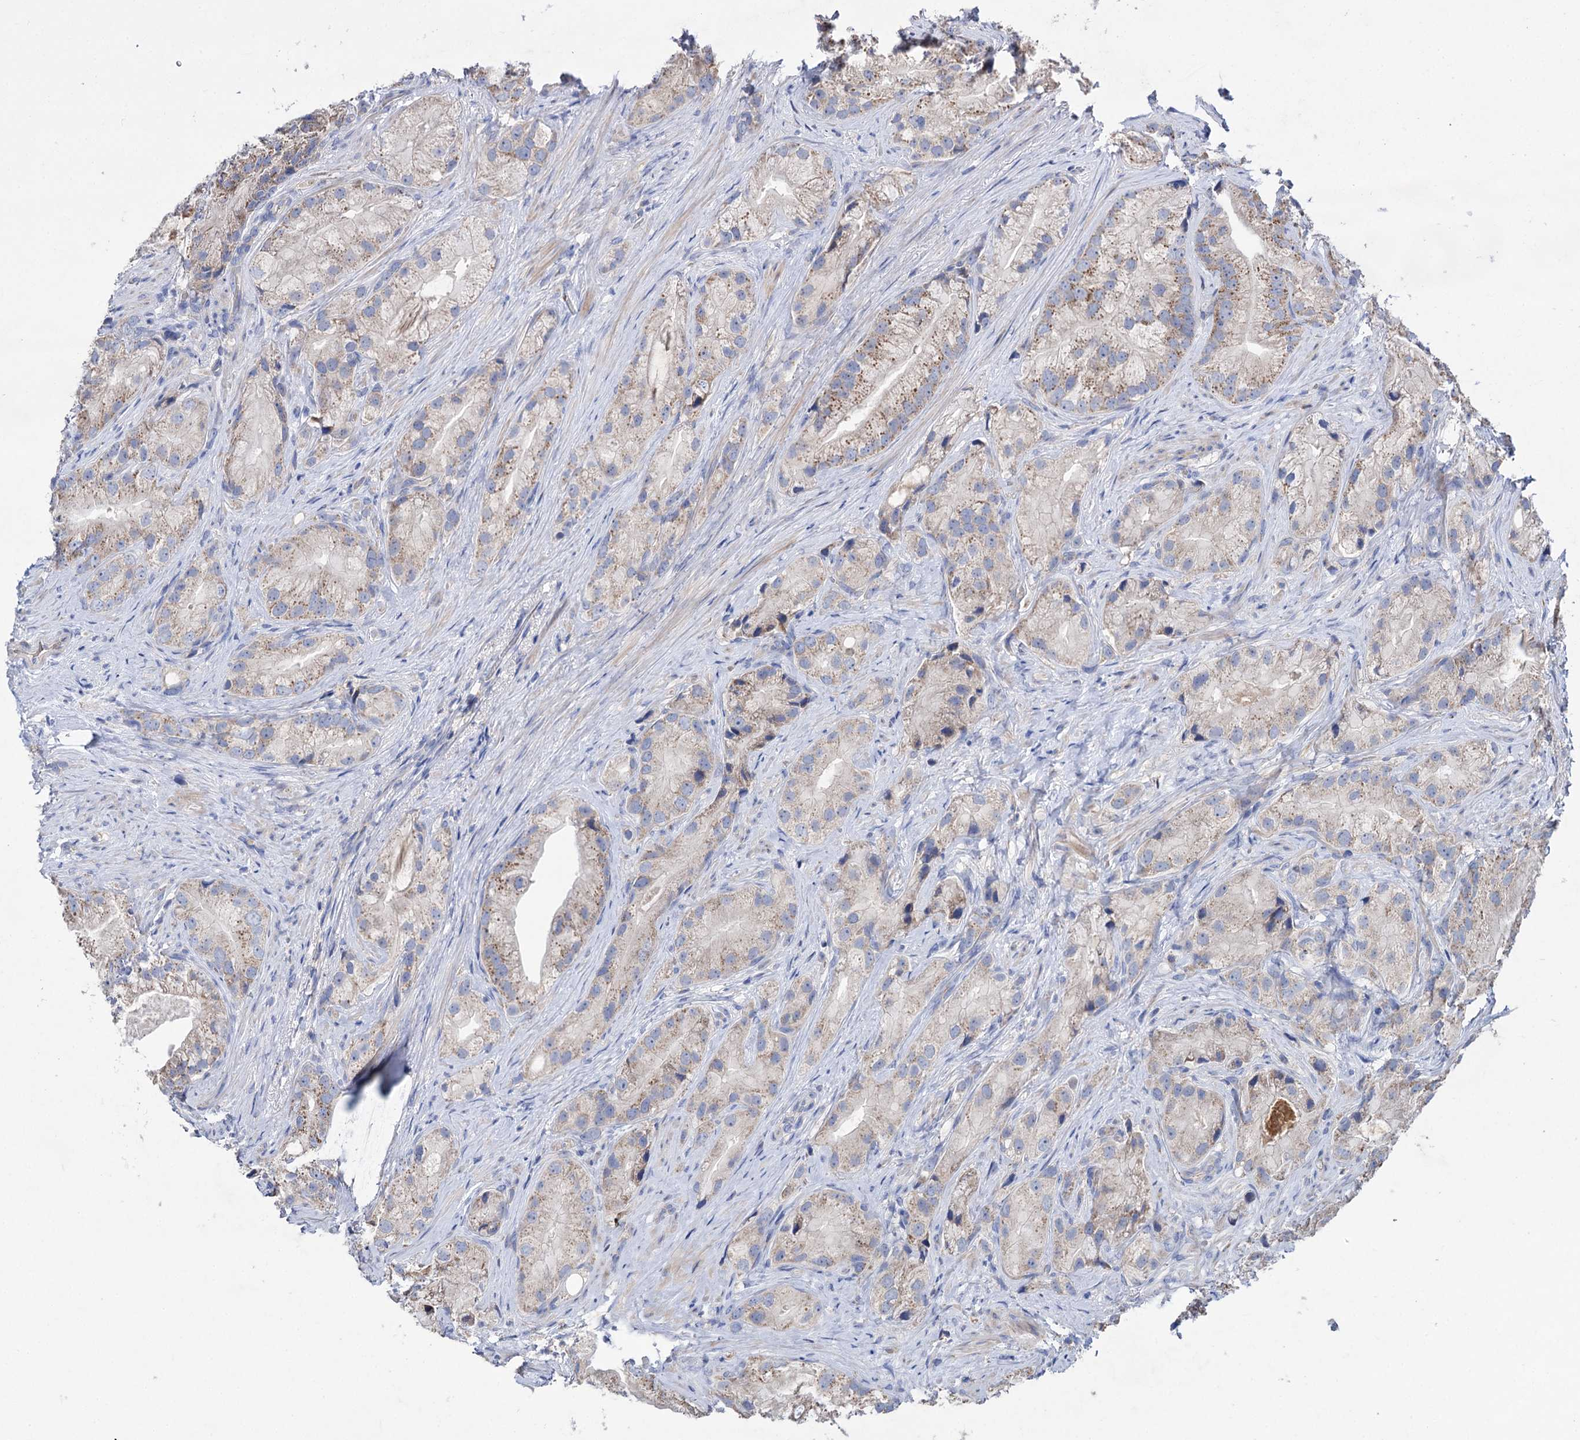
{"staining": {"intensity": "weak", "quantity": "<25%", "location": "cytoplasmic/membranous"}, "tissue": "prostate cancer", "cell_type": "Tumor cells", "image_type": "cancer", "snomed": [{"axis": "morphology", "description": "Adenocarcinoma, Low grade"}, {"axis": "topography", "description": "Prostate"}], "caption": "A high-resolution image shows immunohistochemistry staining of prostate cancer, which exhibits no significant expression in tumor cells. (Immunohistochemistry, brightfield microscopy, high magnification).", "gene": "CLPB", "patient": {"sex": "male", "age": 71}}